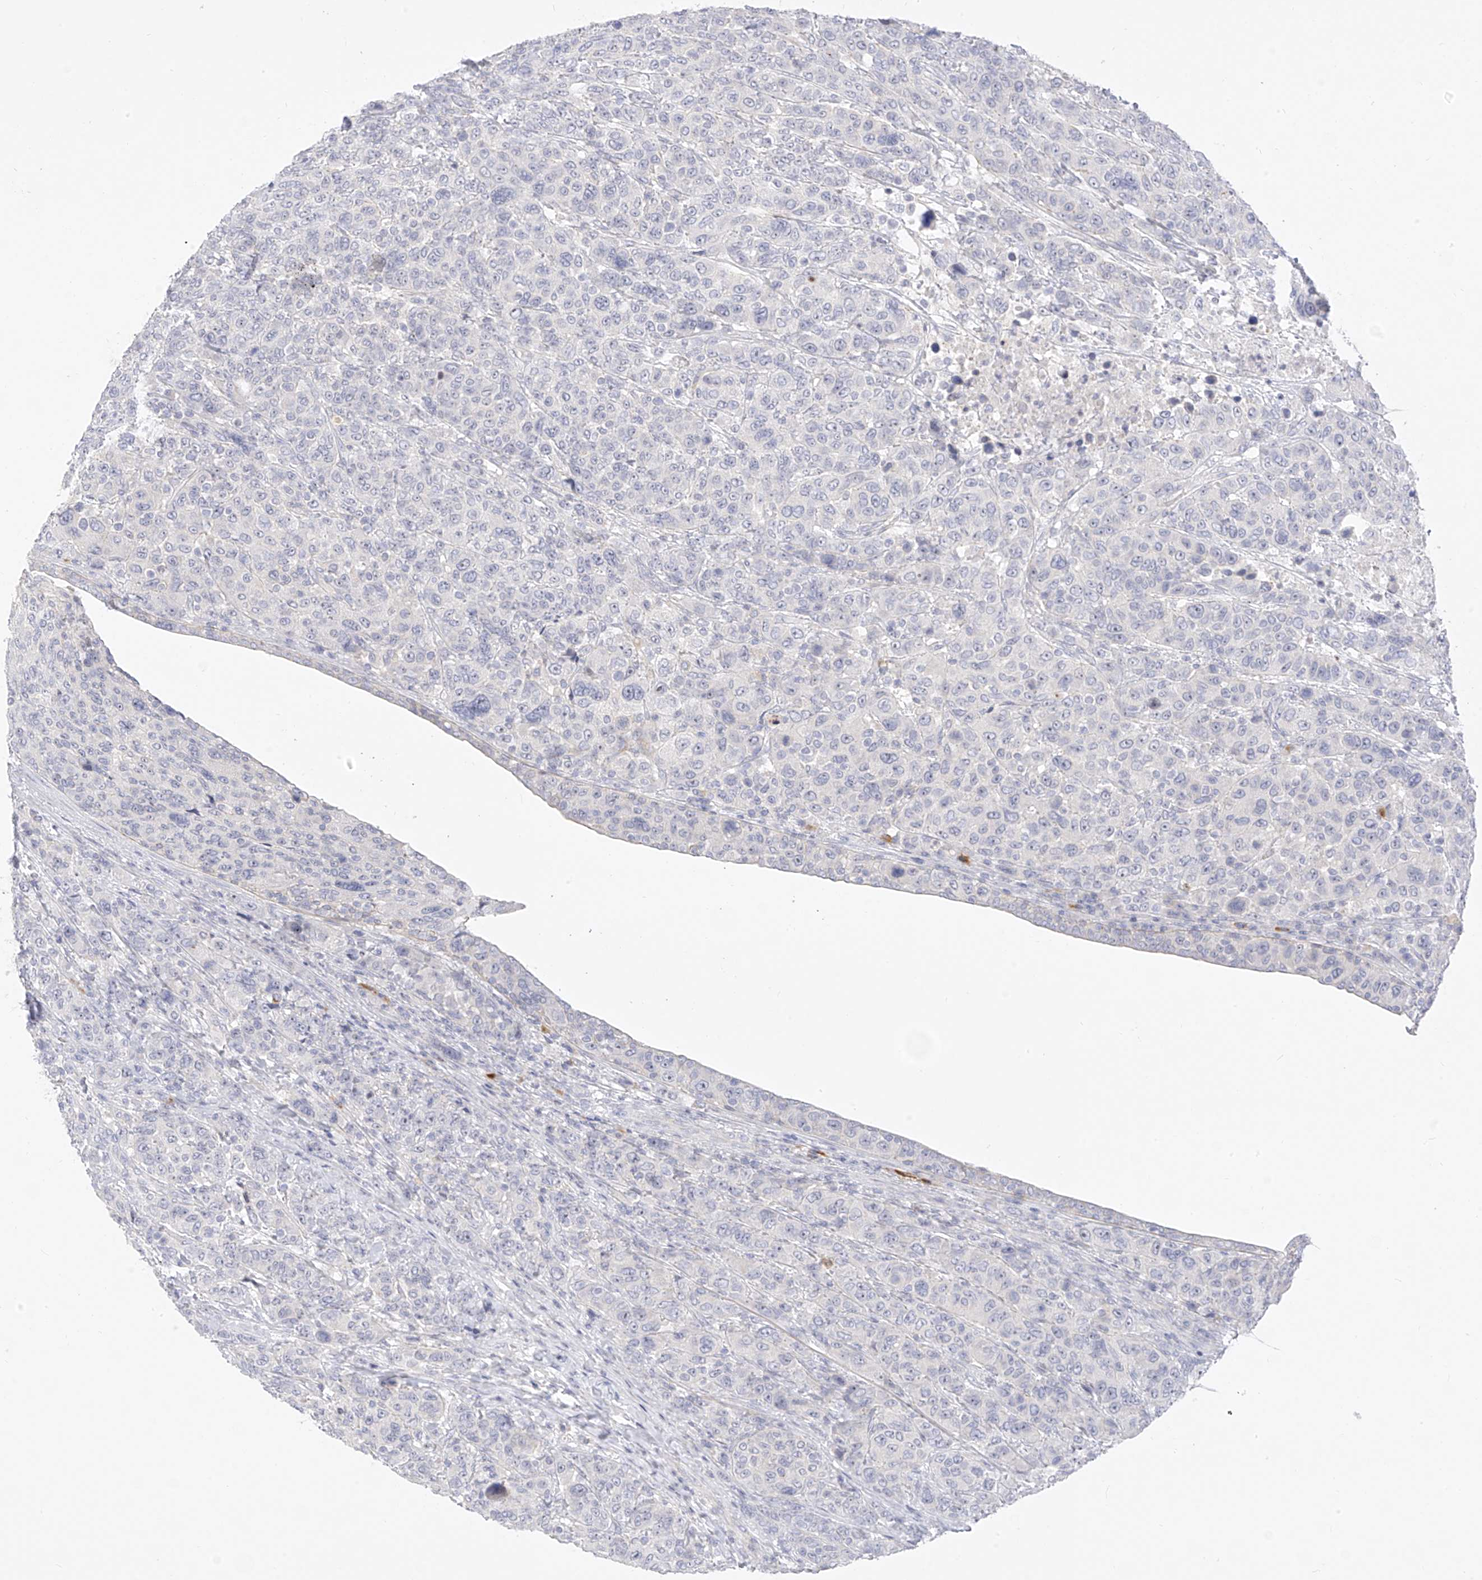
{"staining": {"intensity": "negative", "quantity": "none", "location": "none"}, "tissue": "breast cancer", "cell_type": "Tumor cells", "image_type": "cancer", "snomed": [{"axis": "morphology", "description": "Duct carcinoma"}, {"axis": "topography", "description": "Breast"}], "caption": "Immunohistochemistry histopathology image of neoplastic tissue: human breast cancer (infiltrating ductal carcinoma) stained with DAB (3,3'-diaminobenzidine) displays no significant protein staining in tumor cells. Nuclei are stained in blue.", "gene": "ZNF404", "patient": {"sex": "female", "age": 37}}